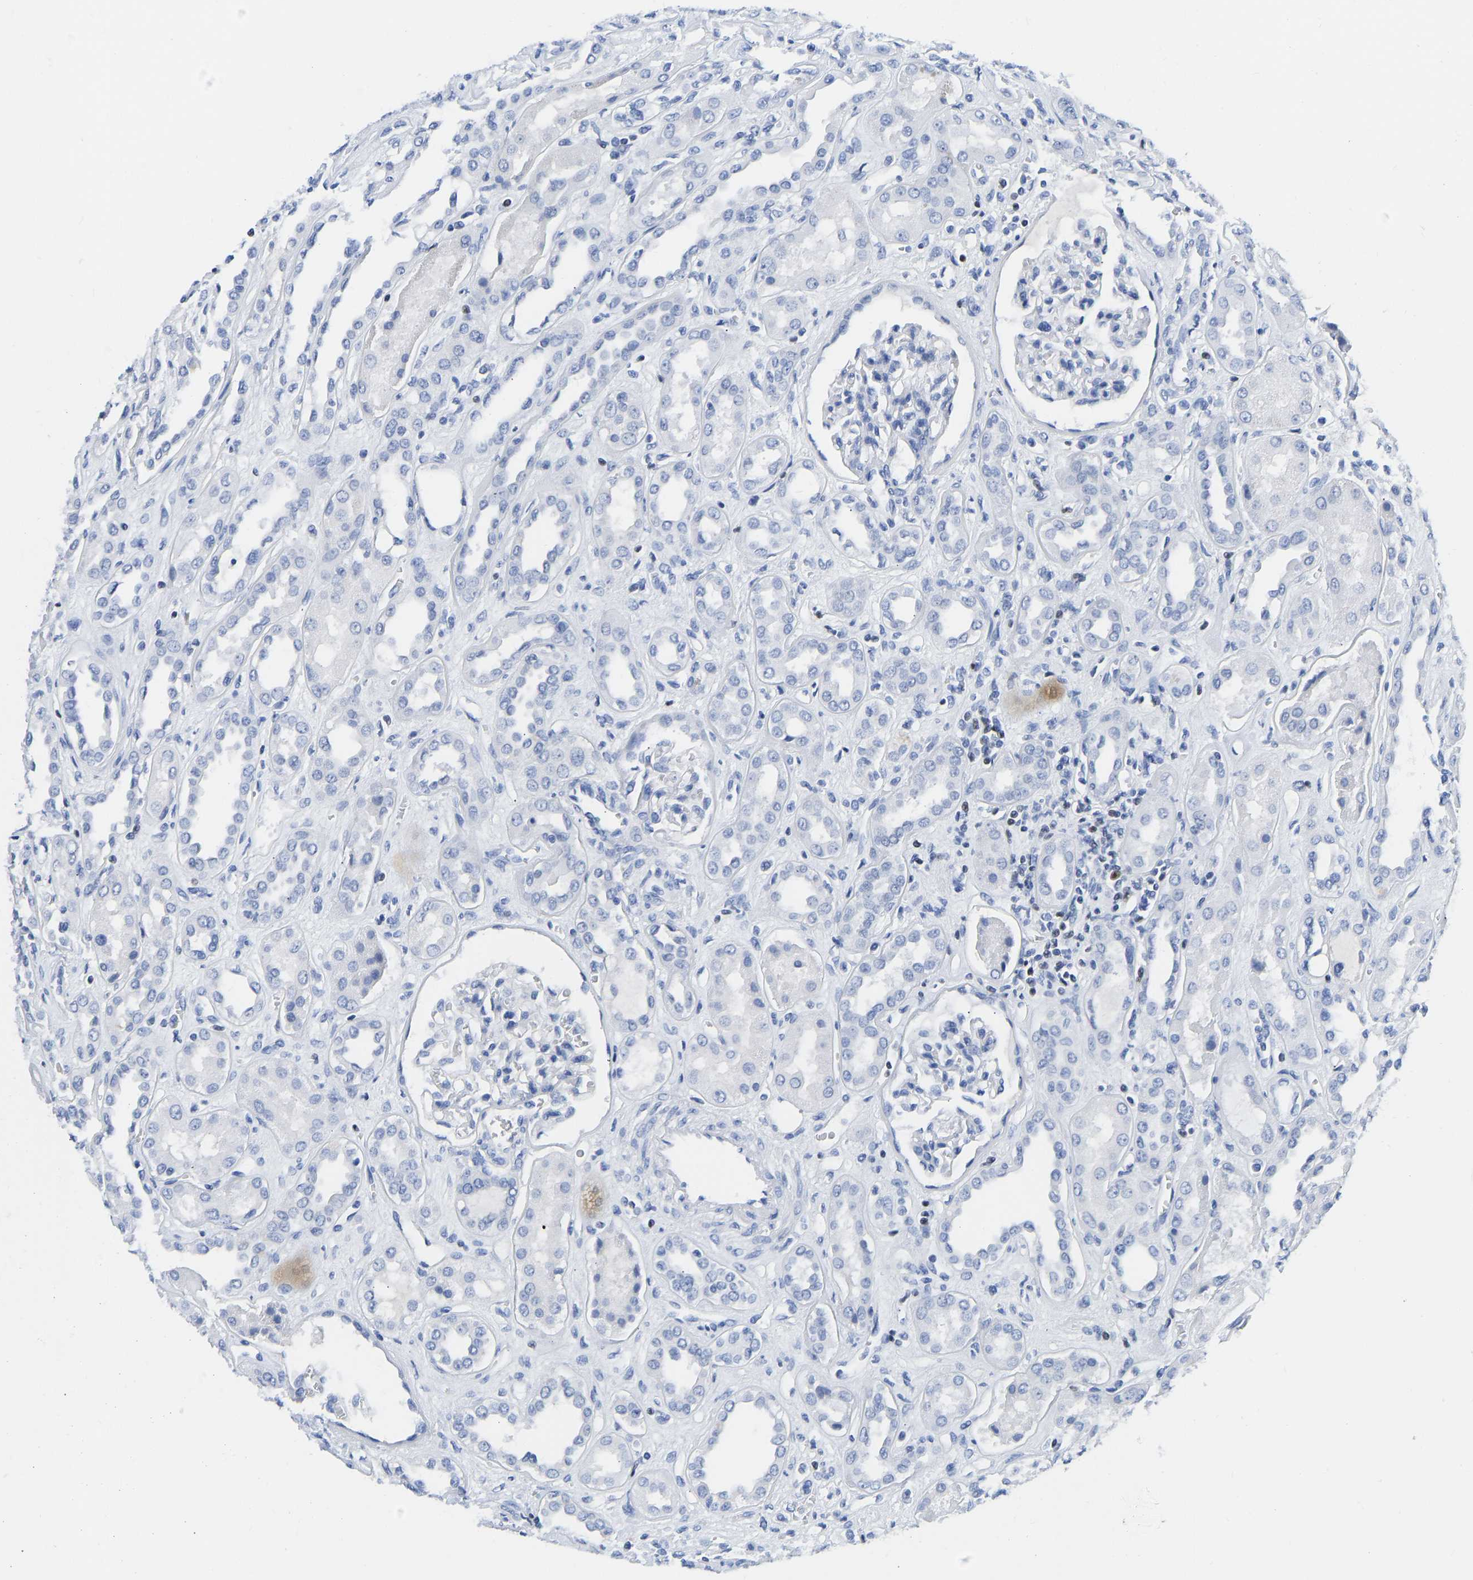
{"staining": {"intensity": "negative", "quantity": "none", "location": "none"}, "tissue": "kidney", "cell_type": "Cells in glomeruli", "image_type": "normal", "snomed": [{"axis": "morphology", "description": "Normal tissue, NOS"}, {"axis": "topography", "description": "Kidney"}], "caption": "IHC histopathology image of benign kidney: human kidney stained with DAB reveals no significant protein expression in cells in glomeruli.", "gene": "TCF7", "patient": {"sex": "male", "age": 59}}